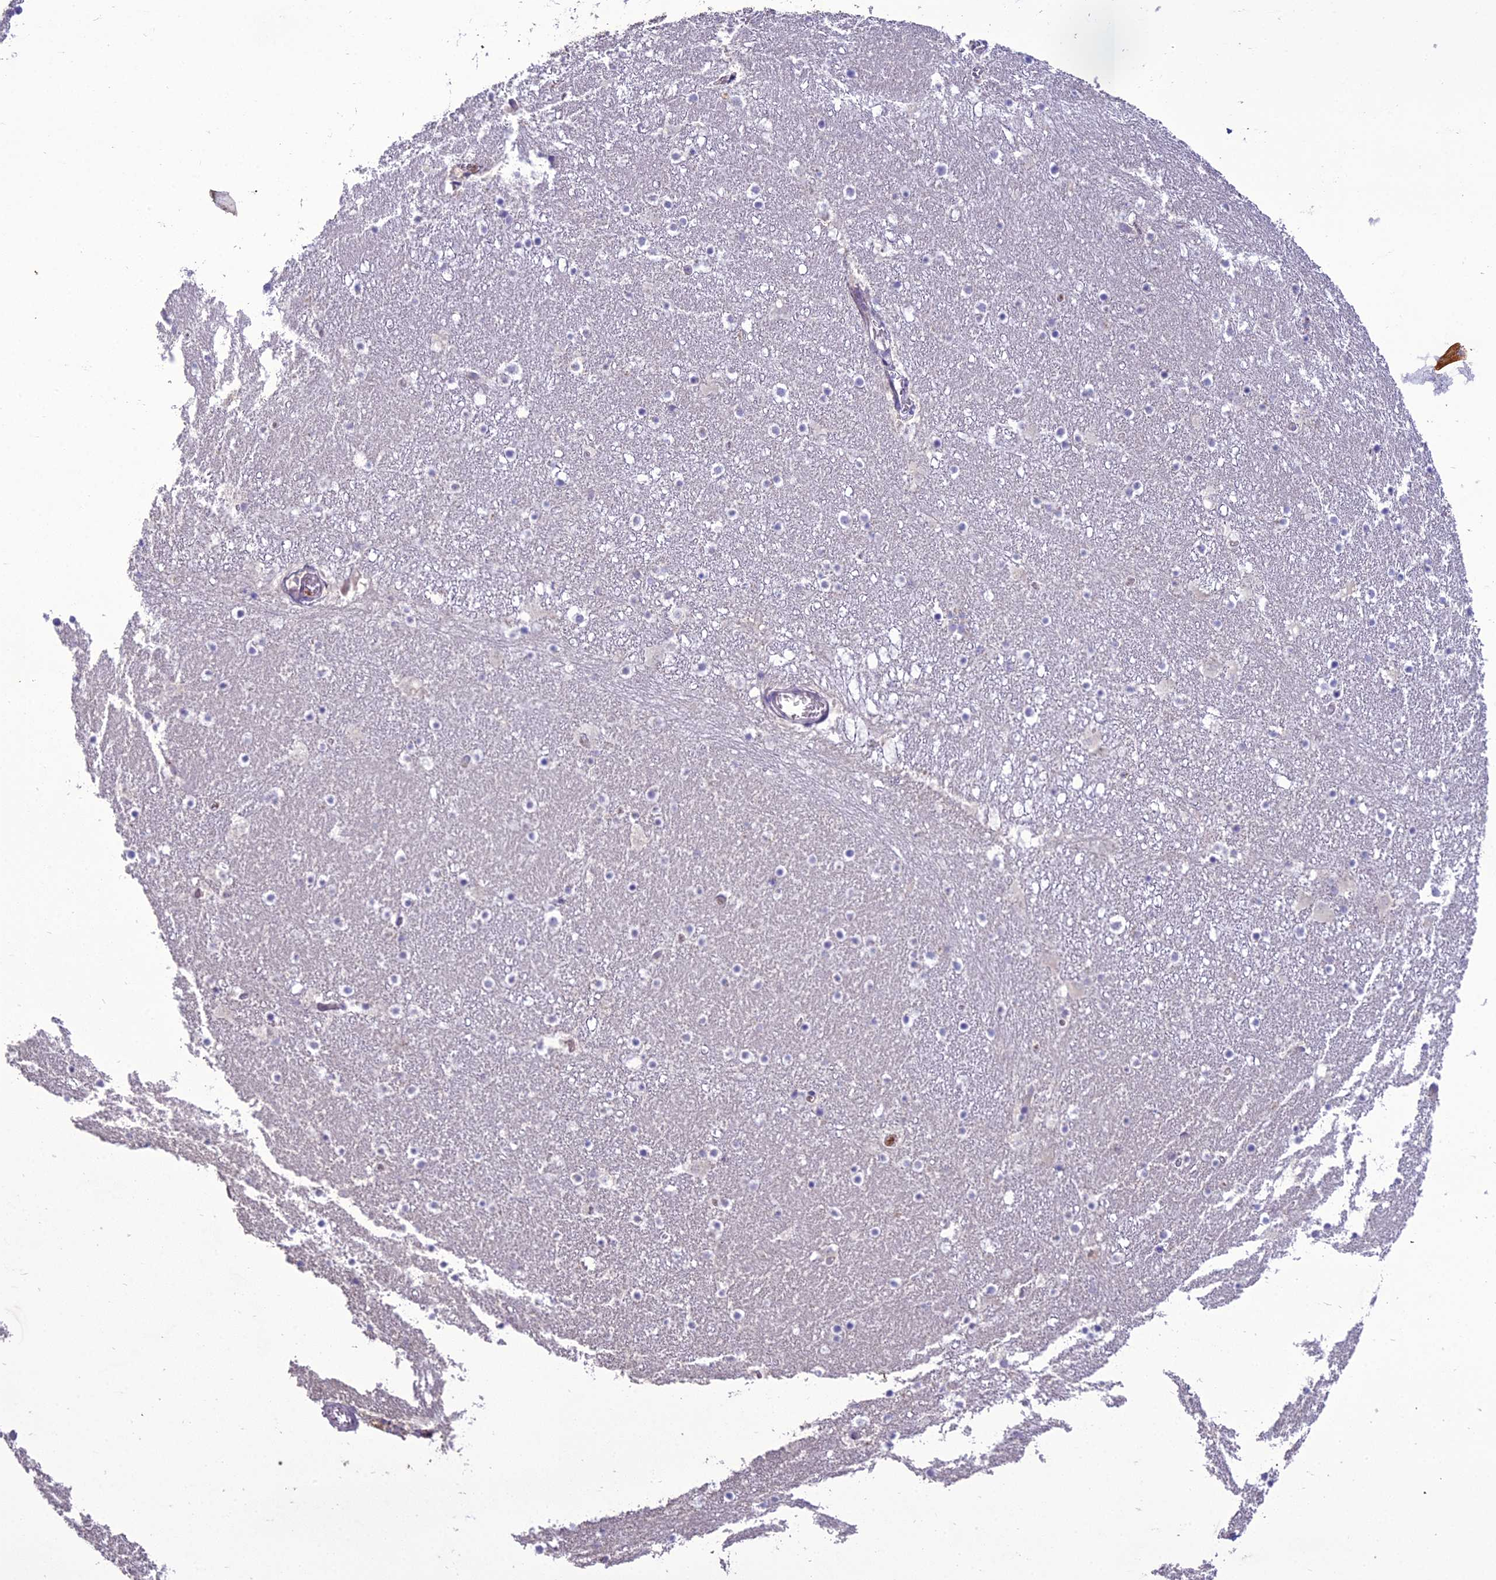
{"staining": {"intensity": "negative", "quantity": "none", "location": "none"}, "tissue": "caudate", "cell_type": "Glial cells", "image_type": "normal", "snomed": [{"axis": "morphology", "description": "Normal tissue, NOS"}, {"axis": "topography", "description": "Lateral ventricle wall"}], "caption": "Immunohistochemistry image of normal caudate: caudate stained with DAB (3,3'-diaminobenzidine) demonstrates no significant protein positivity in glial cells.", "gene": "SCRT1", "patient": {"sex": "male", "age": 45}}